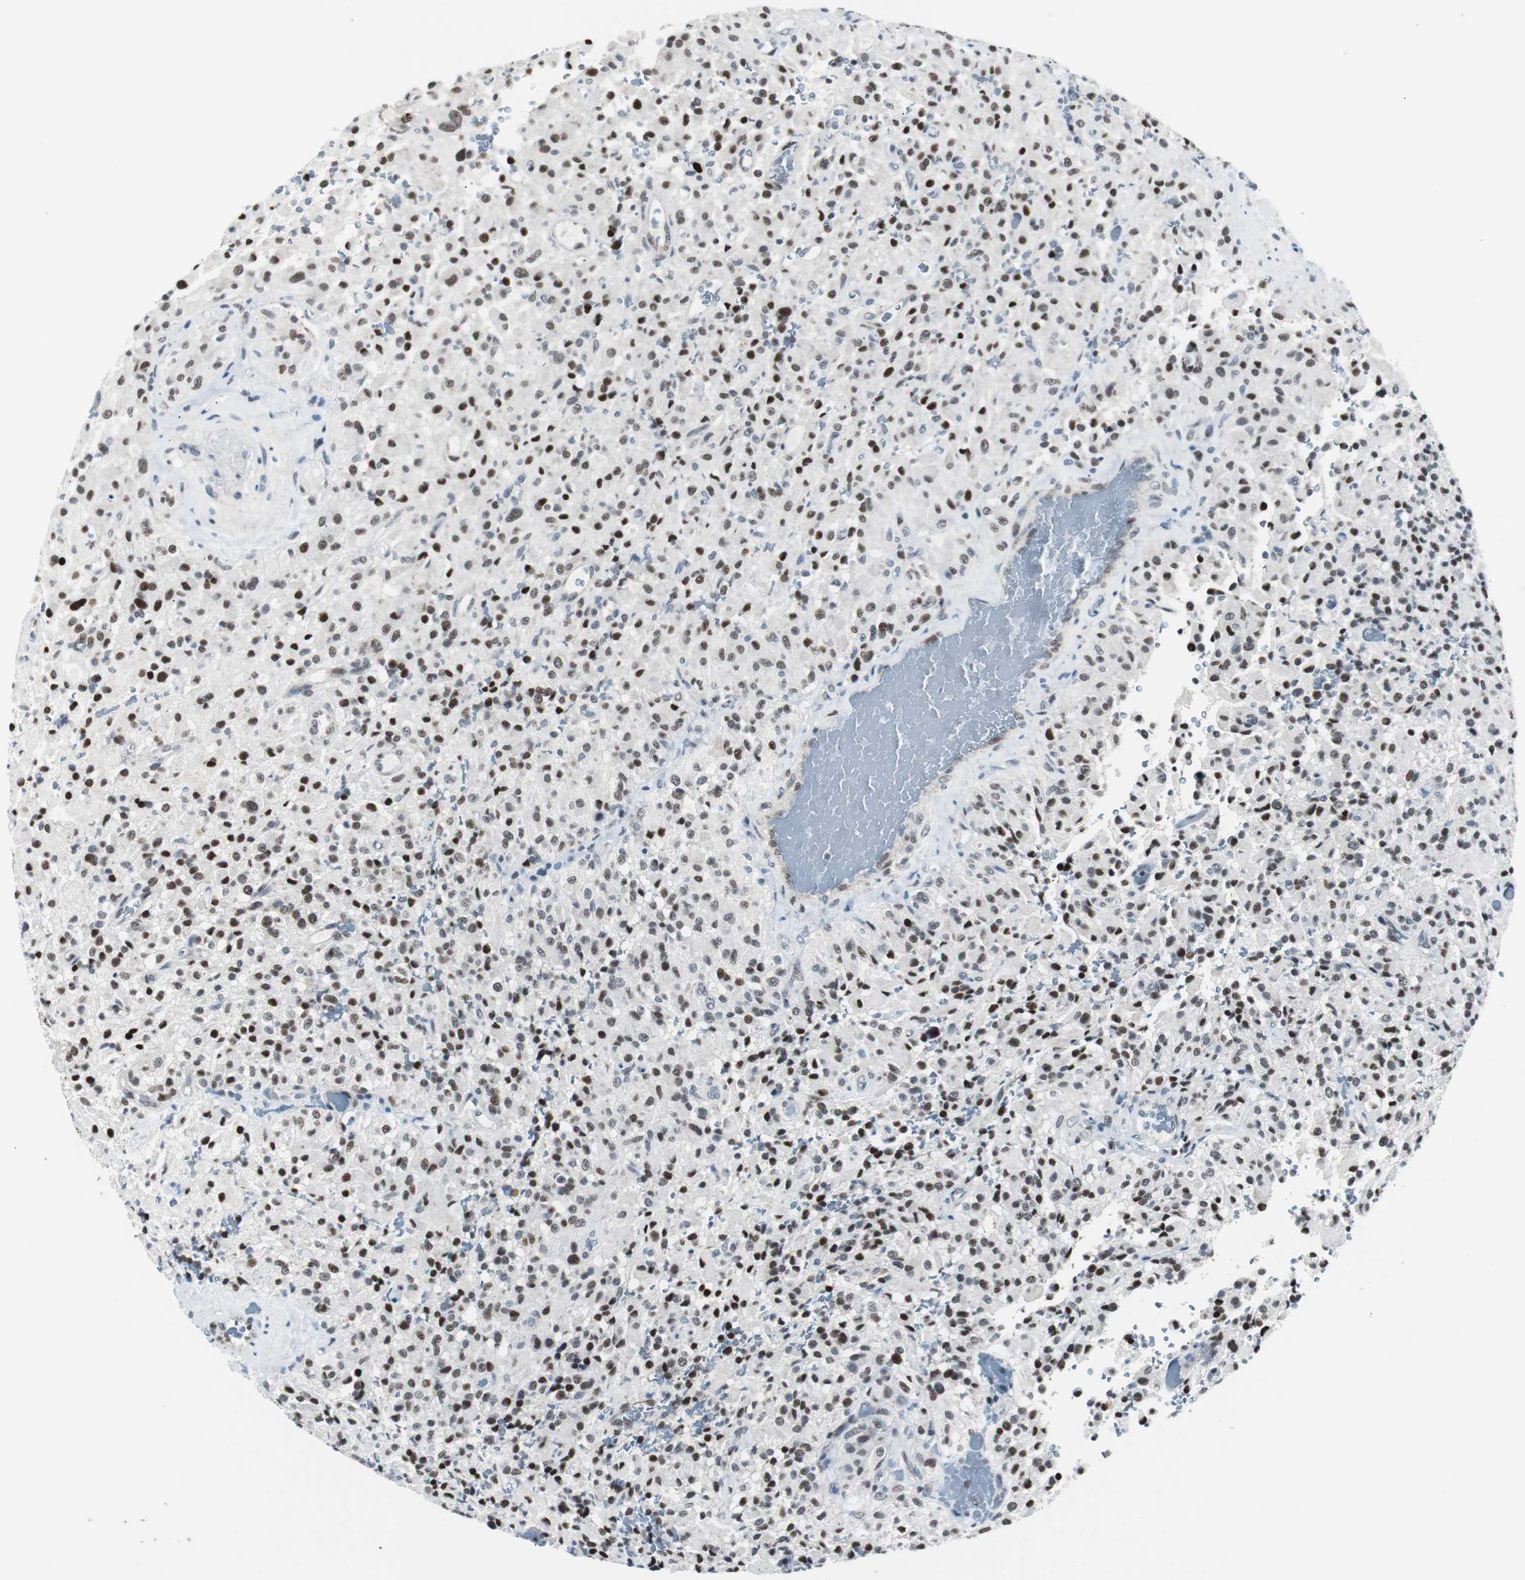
{"staining": {"intensity": "strong", "quantity": "25%-75%", "location": "nuclear"}, "tissue": "glioma", "cell_type": "Tumor cells", "image_type": "cancer", "snomed": [{"axis": "morphology", "description": "Glioma, malignant, High grade"}, {"axis": "topography", "description": "Brain"}], "caption": "High-grade glioma (malignant) stained with a protein marker reveals strong staining in tumor cells.", "gene": "MTA1", "patient": {"sex": "male", "age": 71}}